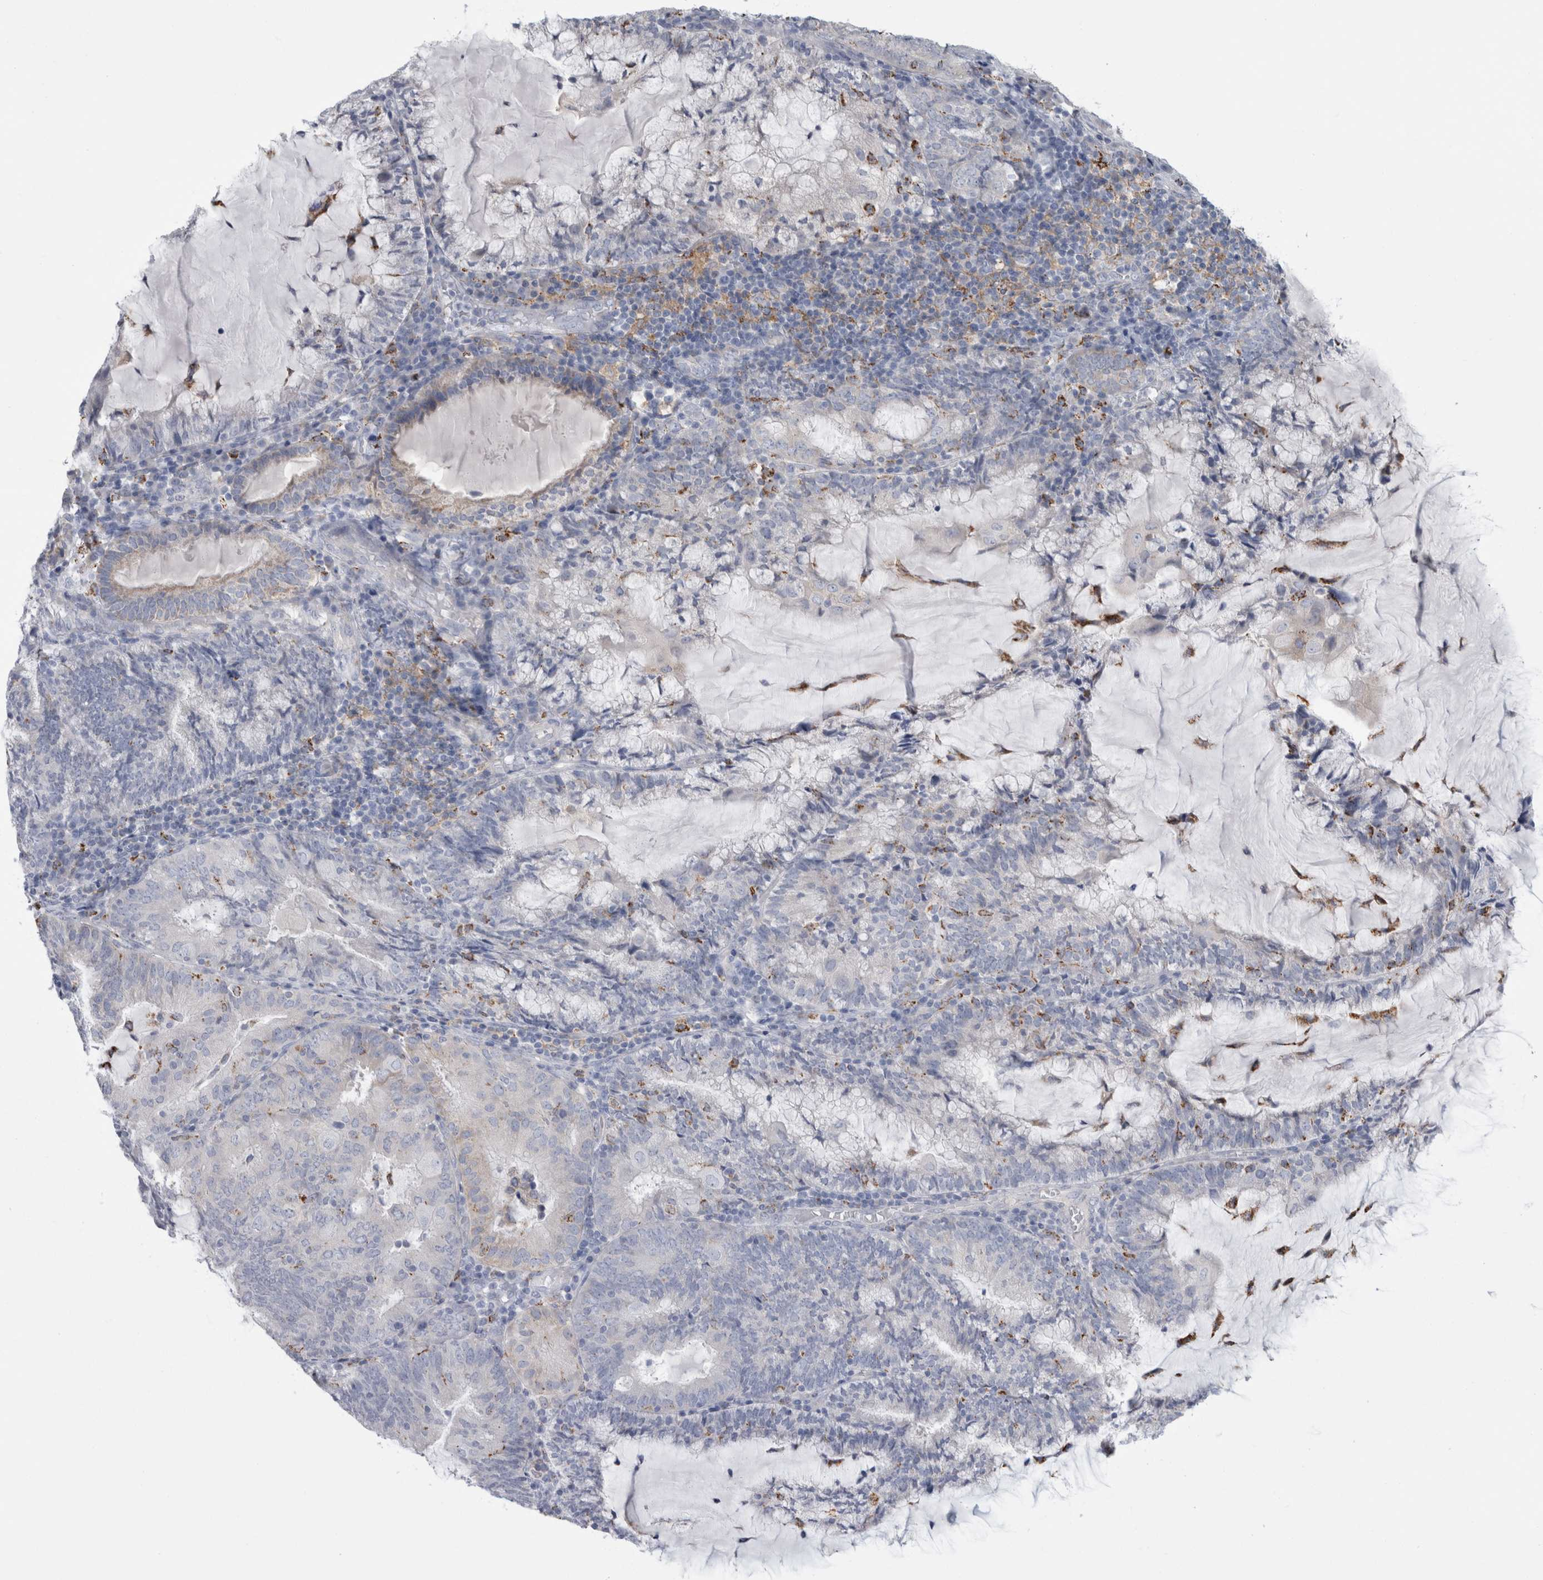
{"staining": {"intensity": "moderate", "quantity": "<25%", "location": "cytoplasmic/membranous"}, "tissue": "endometrial cancer", "cell_type": "Tumor cells", "image_type": "cancer", "snomed": [{"axis": "morphology", "description": "Adenocarcinoma, NOS"}, {"axis": "topography", "description": "Endometrium"}], "caption": "Immunohistochemical staining of human endometrial cancer reveals low levels of moderate cytoplasmic/membranous positivity in about <25% of tumor cells. (brown staining indicates protein expression, while blue staining denotes nuclei).", "gene": "GATM", "patient": {"sex": "female", "age": 81}}